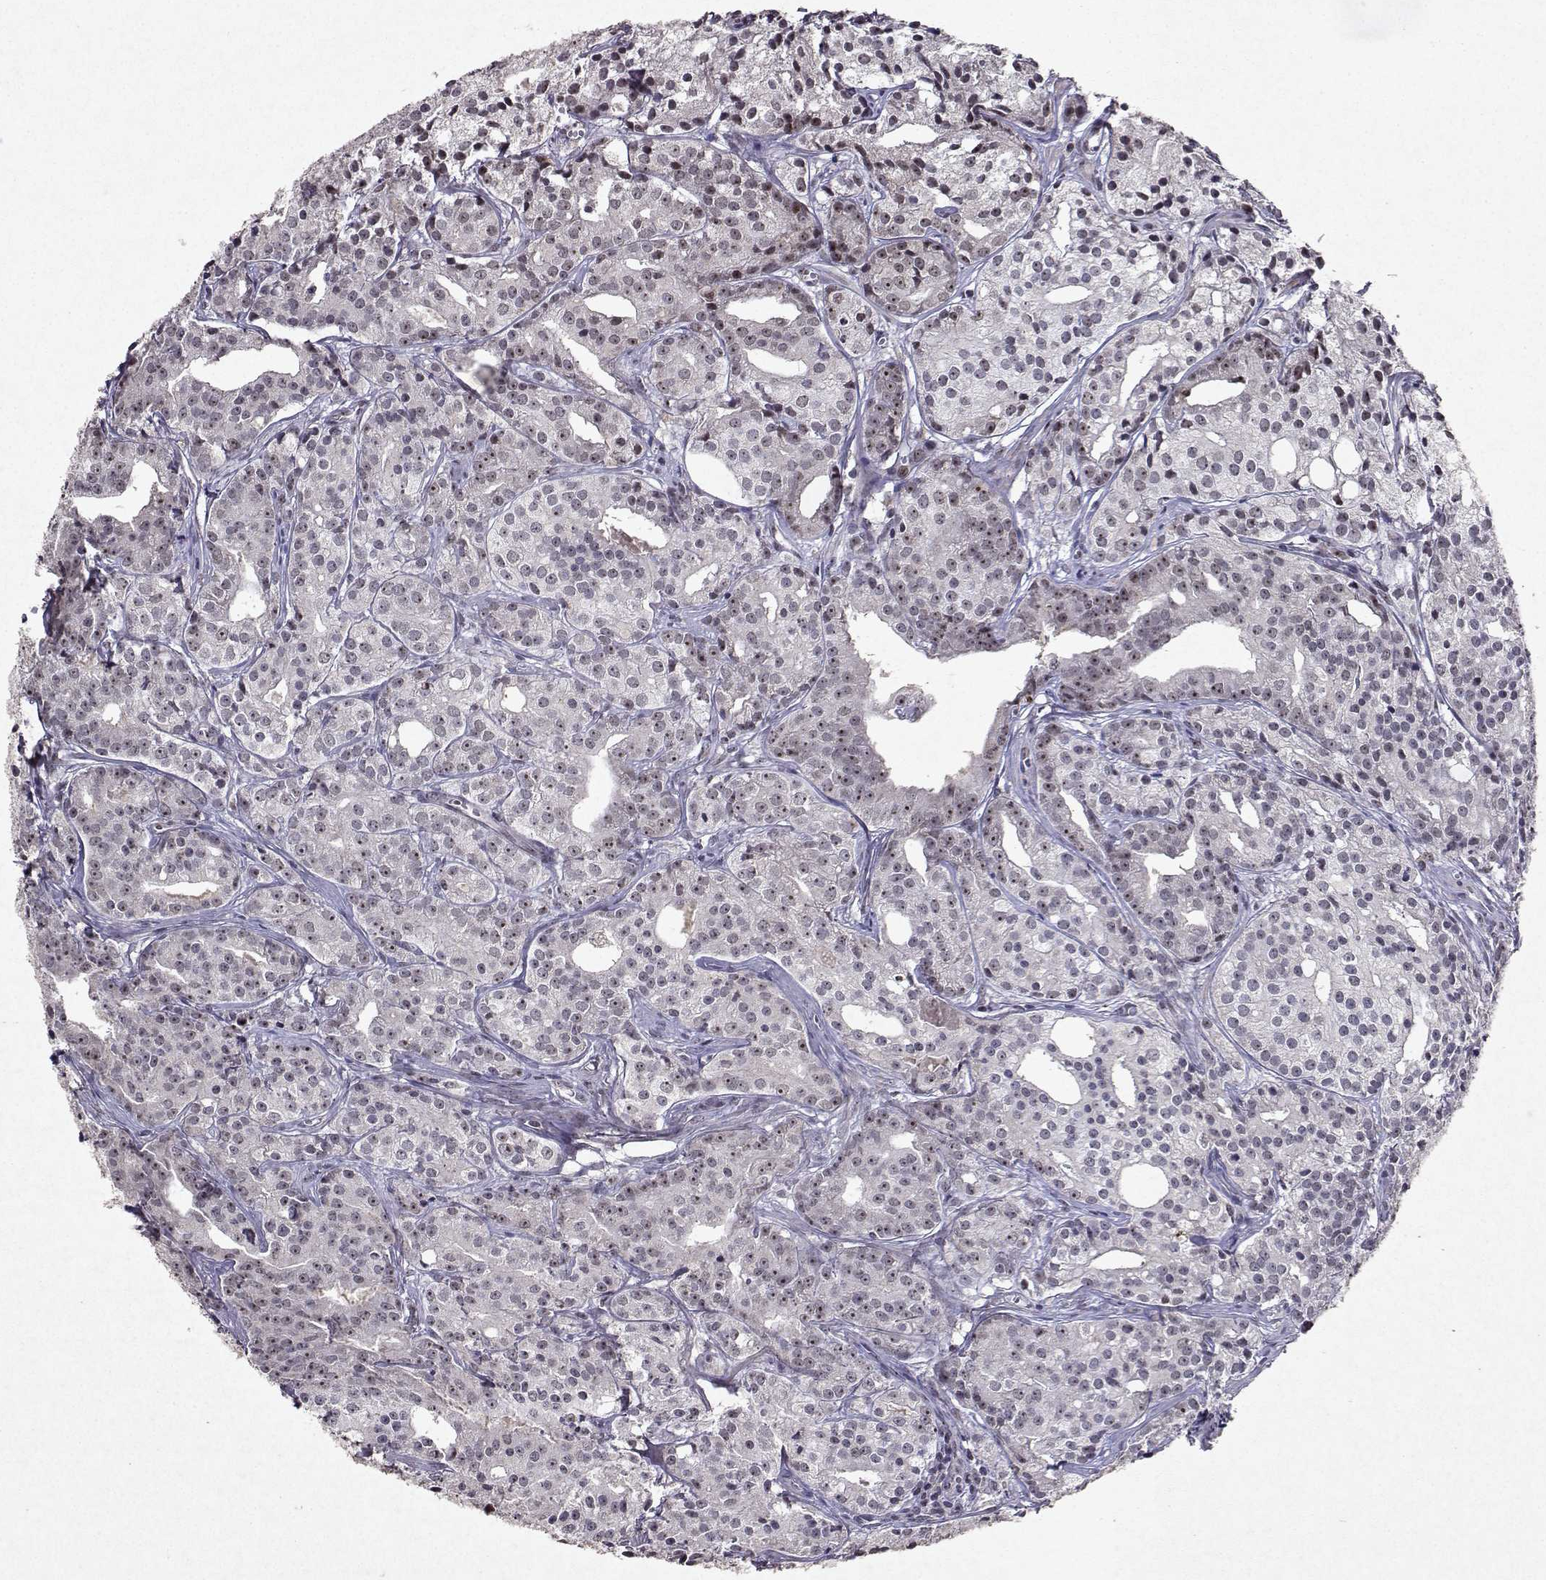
{"staining": {"intensity": "moderate", "quantity": "<25%", "location": "nuclear"}, "tissue": "prostate cancer", "cell_type": "Tumor cells", "image_type": "cancer", "snomed": [{"axis": "morphology", "description": "Adenocarcinoma, Medium grade"}, {"axis": "topography", "description": "Prostate"}], "caption": "Tumor cells show low levels of moderate nuclear positivity in approximately <25% of cells in human prostate cancer.", "gene": "DDX56", "patient": {"sex": "male", "age": 74}}